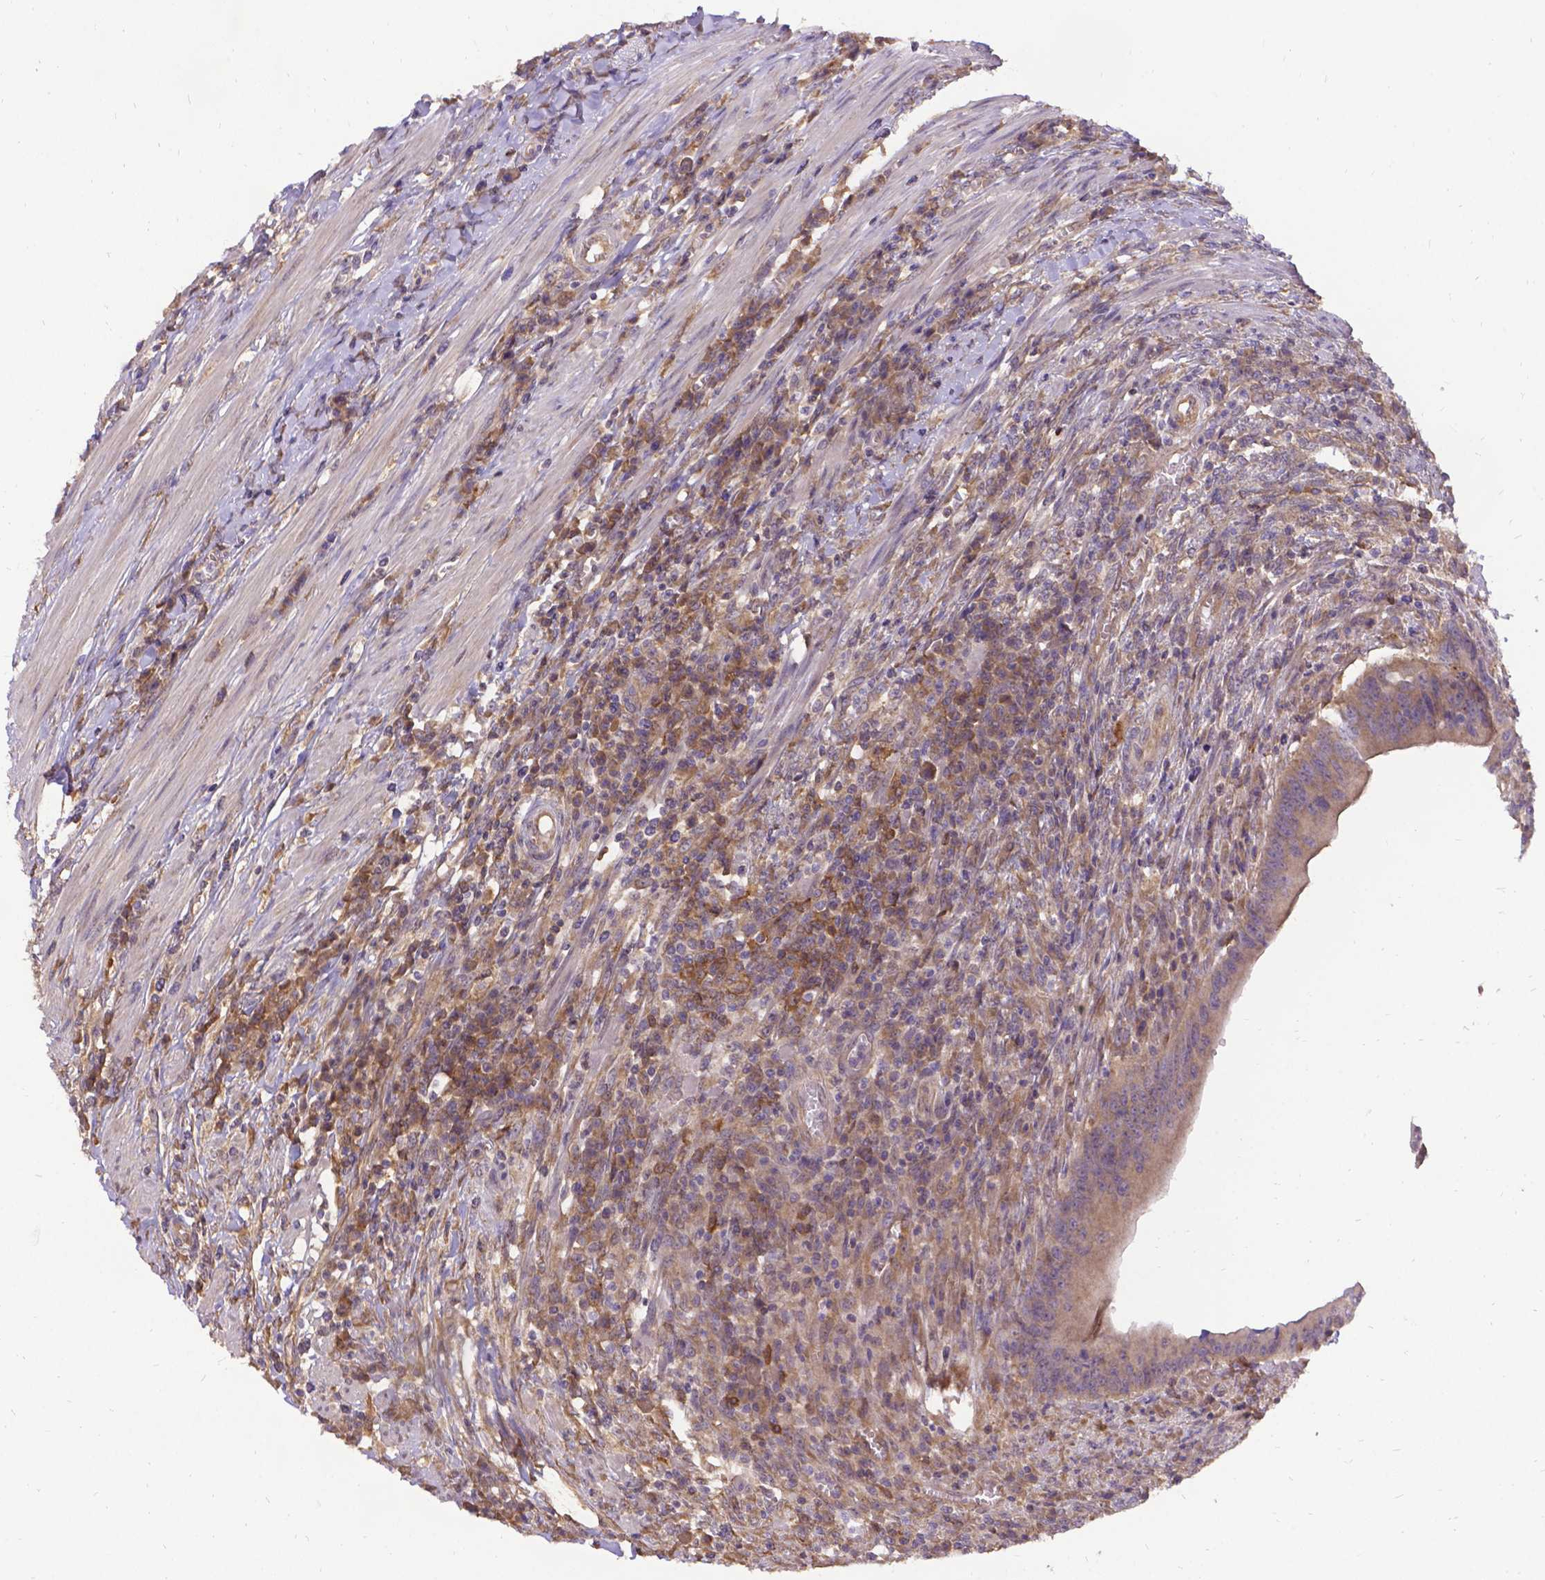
{"staining": {"intensity": "moderate", "quantity": ">75%", "location": "cytoplasmic/membranous"}, "tissue": "colorectal cancer", "cell_type": "Tumor cells", "image_type": "cancer", "snomed": [{"axis": "morphology", "description": "Adenocarcinoma, NOS"}, {"axis": "topography", "description": "Colon"}], "caption": "Immunohistochemical staining of human colorectal adenocarcinoma exhibits medium levels of moderate cytoplasmic/membranous staining in about >75% of tumor cells.", "gene": "DENND6A", "patient": {"sex": "male", "age": 65}}